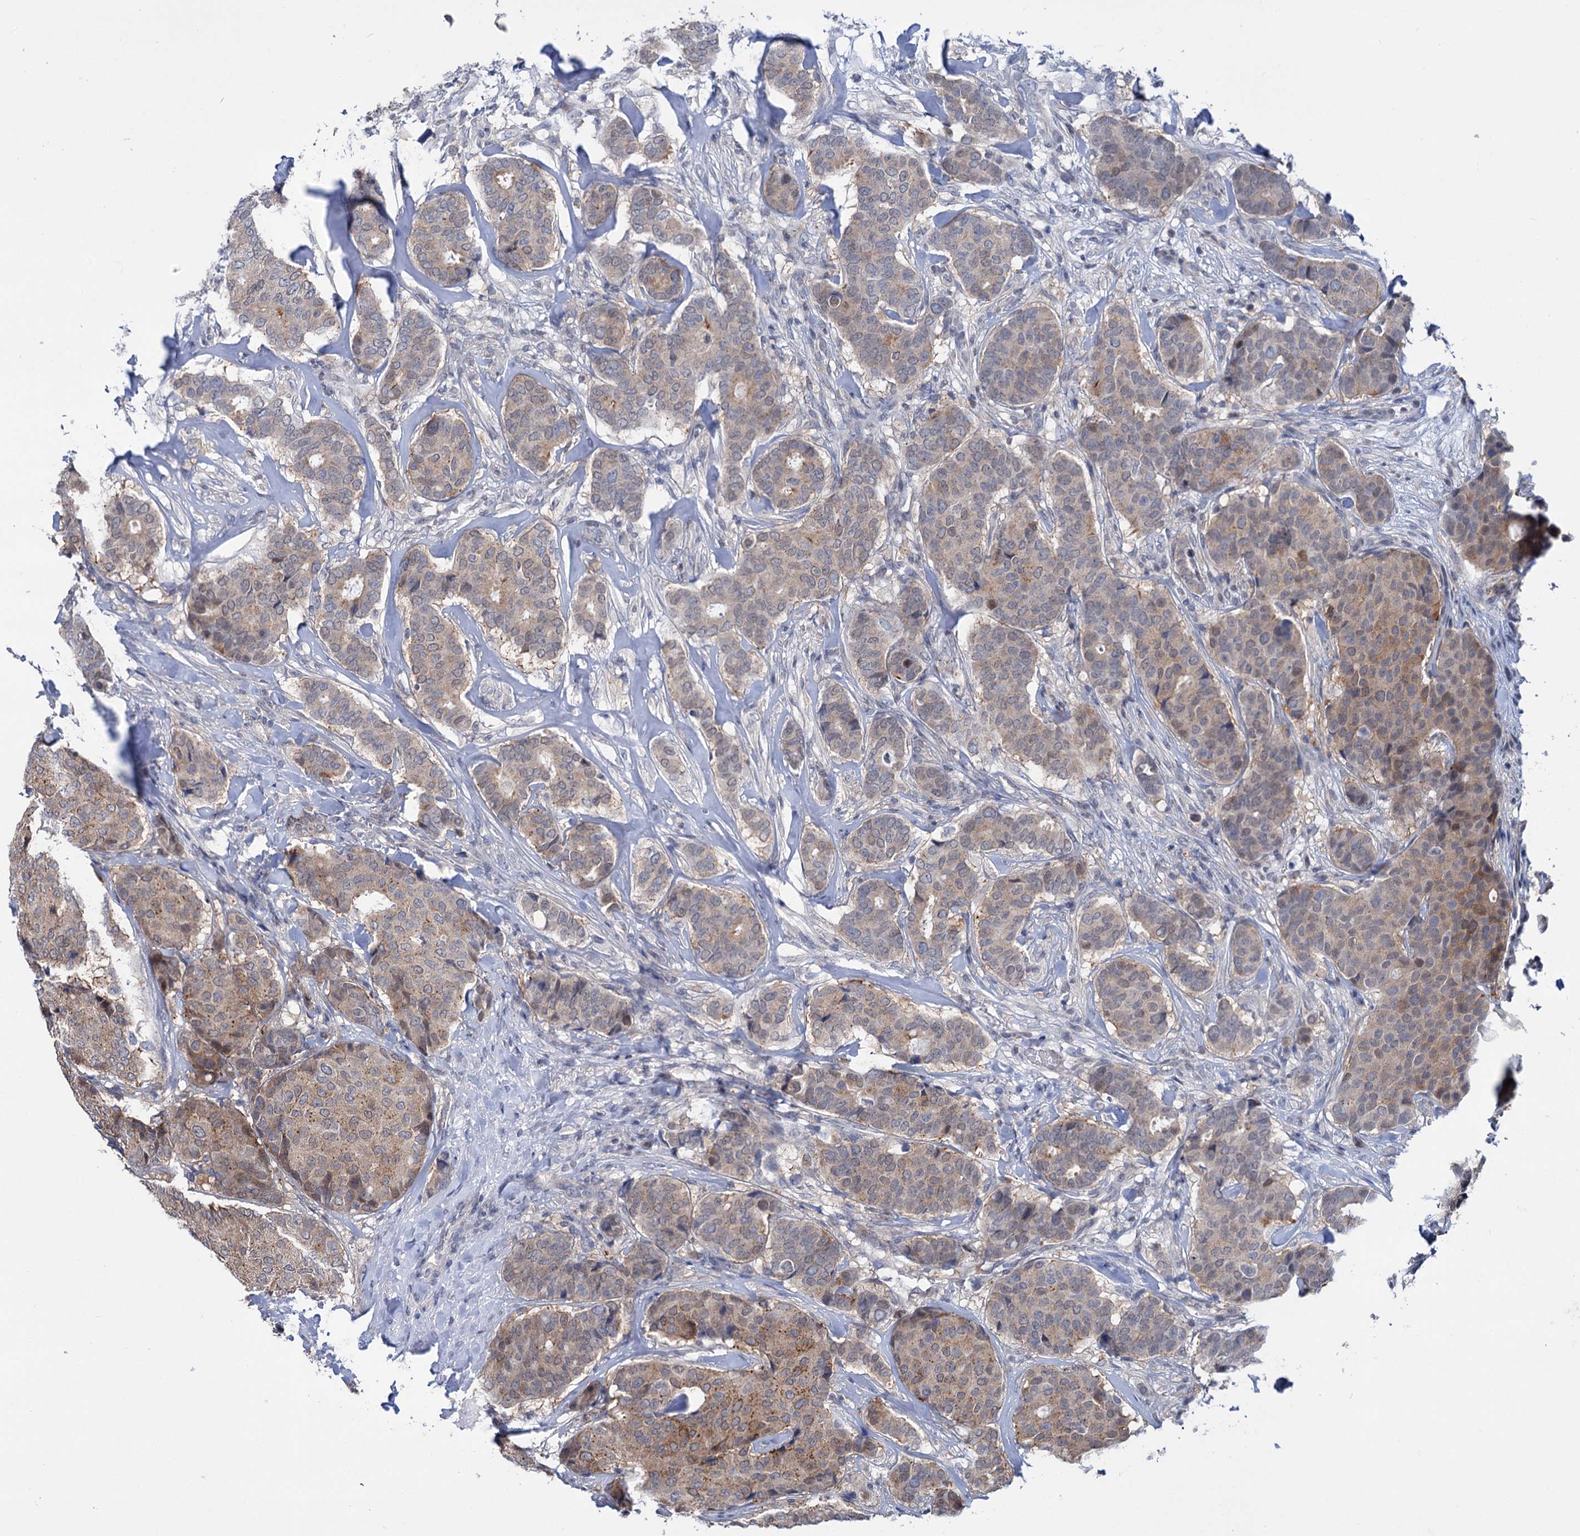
{"staining": {"intensity": "moderate", "quantity": "25%-75%", "location": "cytoplasmic/membranous"}, "tissue": "breast cancer", "cell_type": "Tumor cells", "image_type": "cancer", "snomed": [{"axis": "morphology", "description": "Duct carcinoma"}, {"axis": "topography", "description": "Breast"}], "caption": "Breast intraductal carcinoma stained with DAB (3,3'-diaminobenzidine) immunohistochemistry exhibits medium levels of moderate cytoplasmic/membranous staining in approximately 25%-75% of tumor cells. (DAB (3,3'-diaminobenzidine) IHC, brown staining for protein, blue staining for nuclei).", "gene": "MID1IP1", "patient": {"sex": "female", "age": 75}}